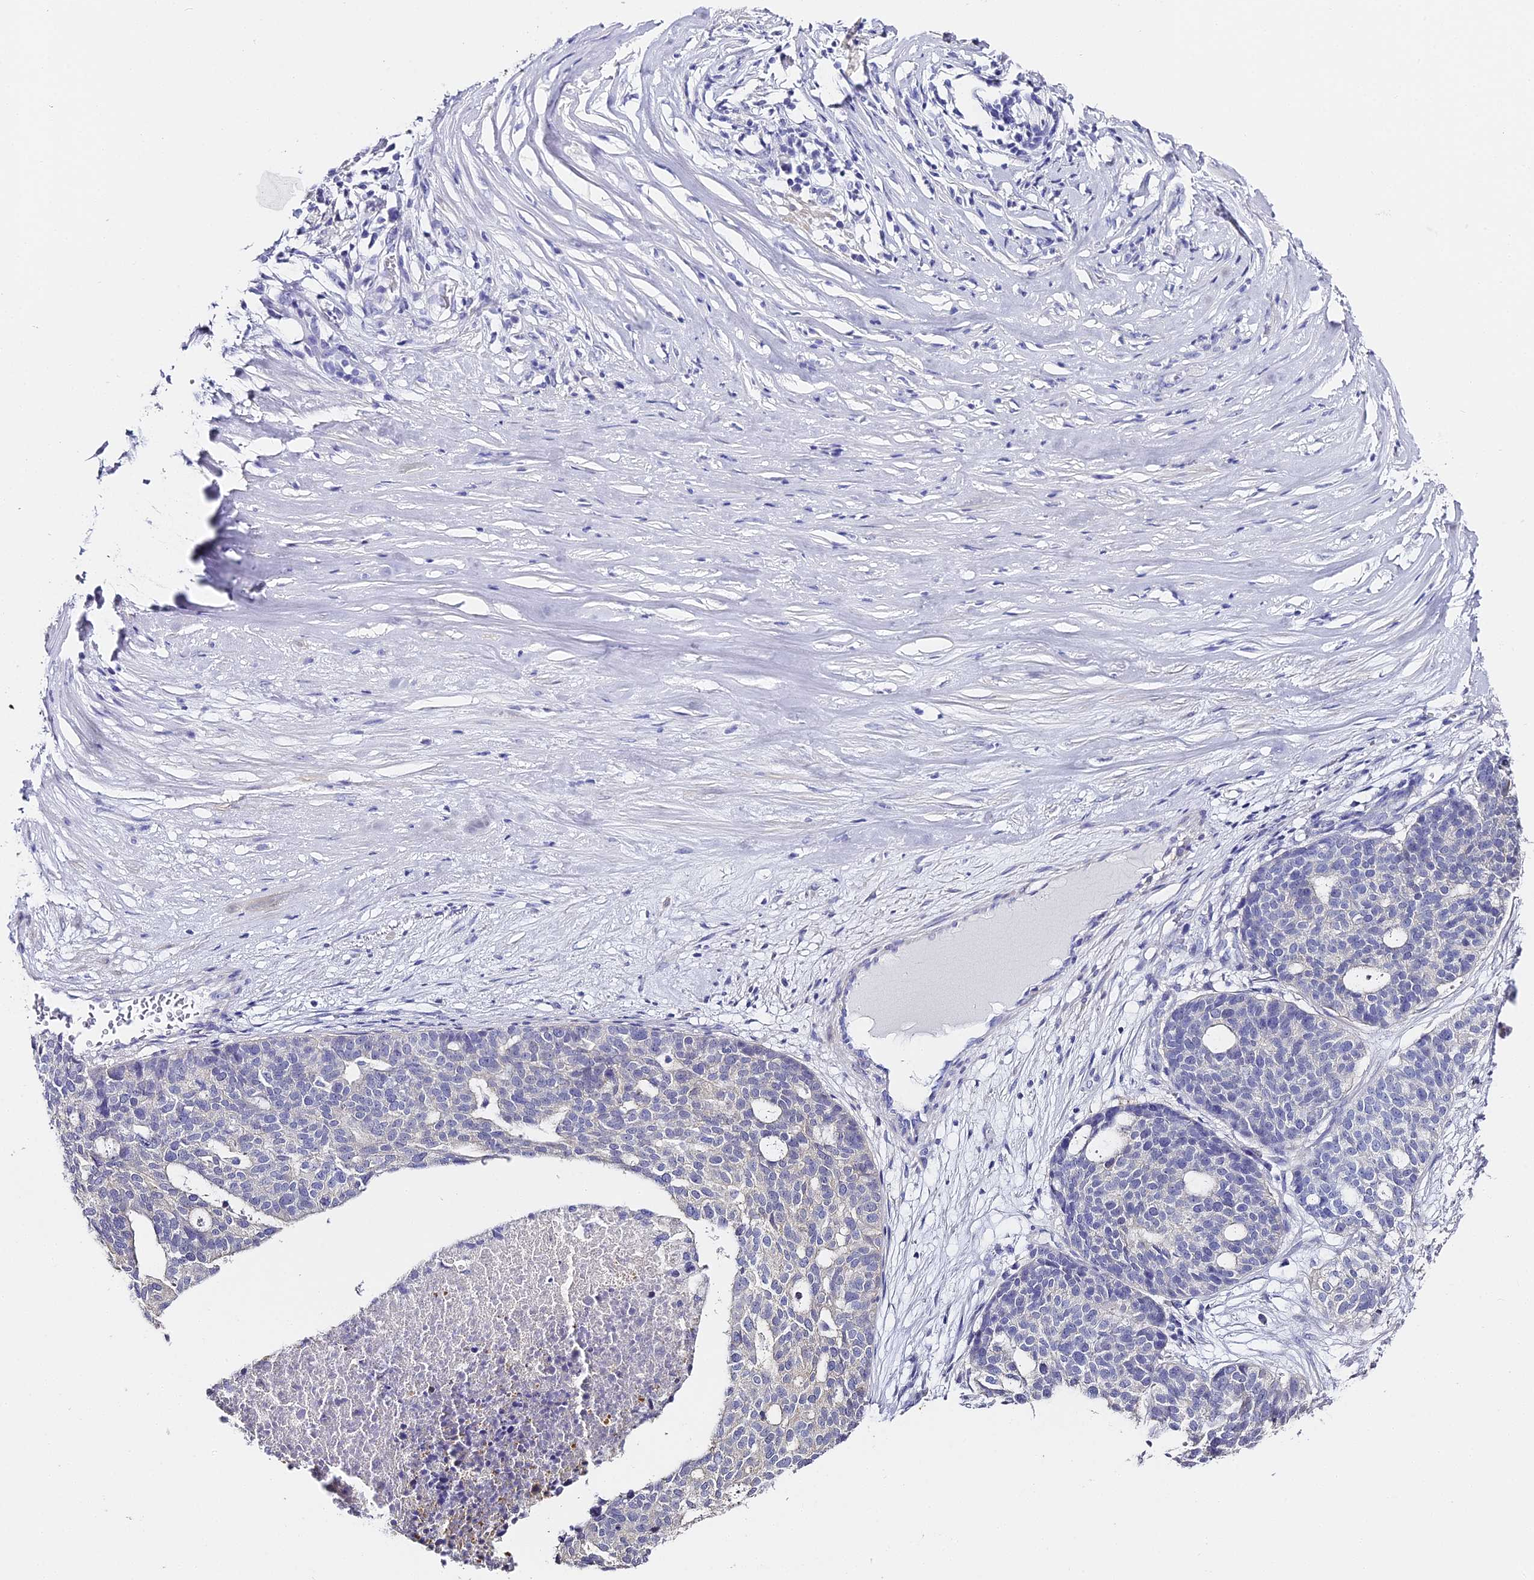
{"staining": {"intensity": "negative", "quantity": "none", "location": "none"}, "tissue": "ovarian cancer", "cell_type": "Tumor cells", "image_type": "cancer", "snomed": [{"axis": "morphology", "description": "Cystadenocarcinoma, serous, NOS"}, {"axis": "topography", "description": "Ovary"}], "caption": "IHC photomicrograph of human ovarian cancer stained for a protein (brown), which reveals no staining in tumor cells. Brightfield microscopy of IHC stained with DAB (brown) and hematoxylin (blue), captured at high magnification.", "gene": "ABHD14A-ACY1", "patient": {"sex": "female", "age": 59}}